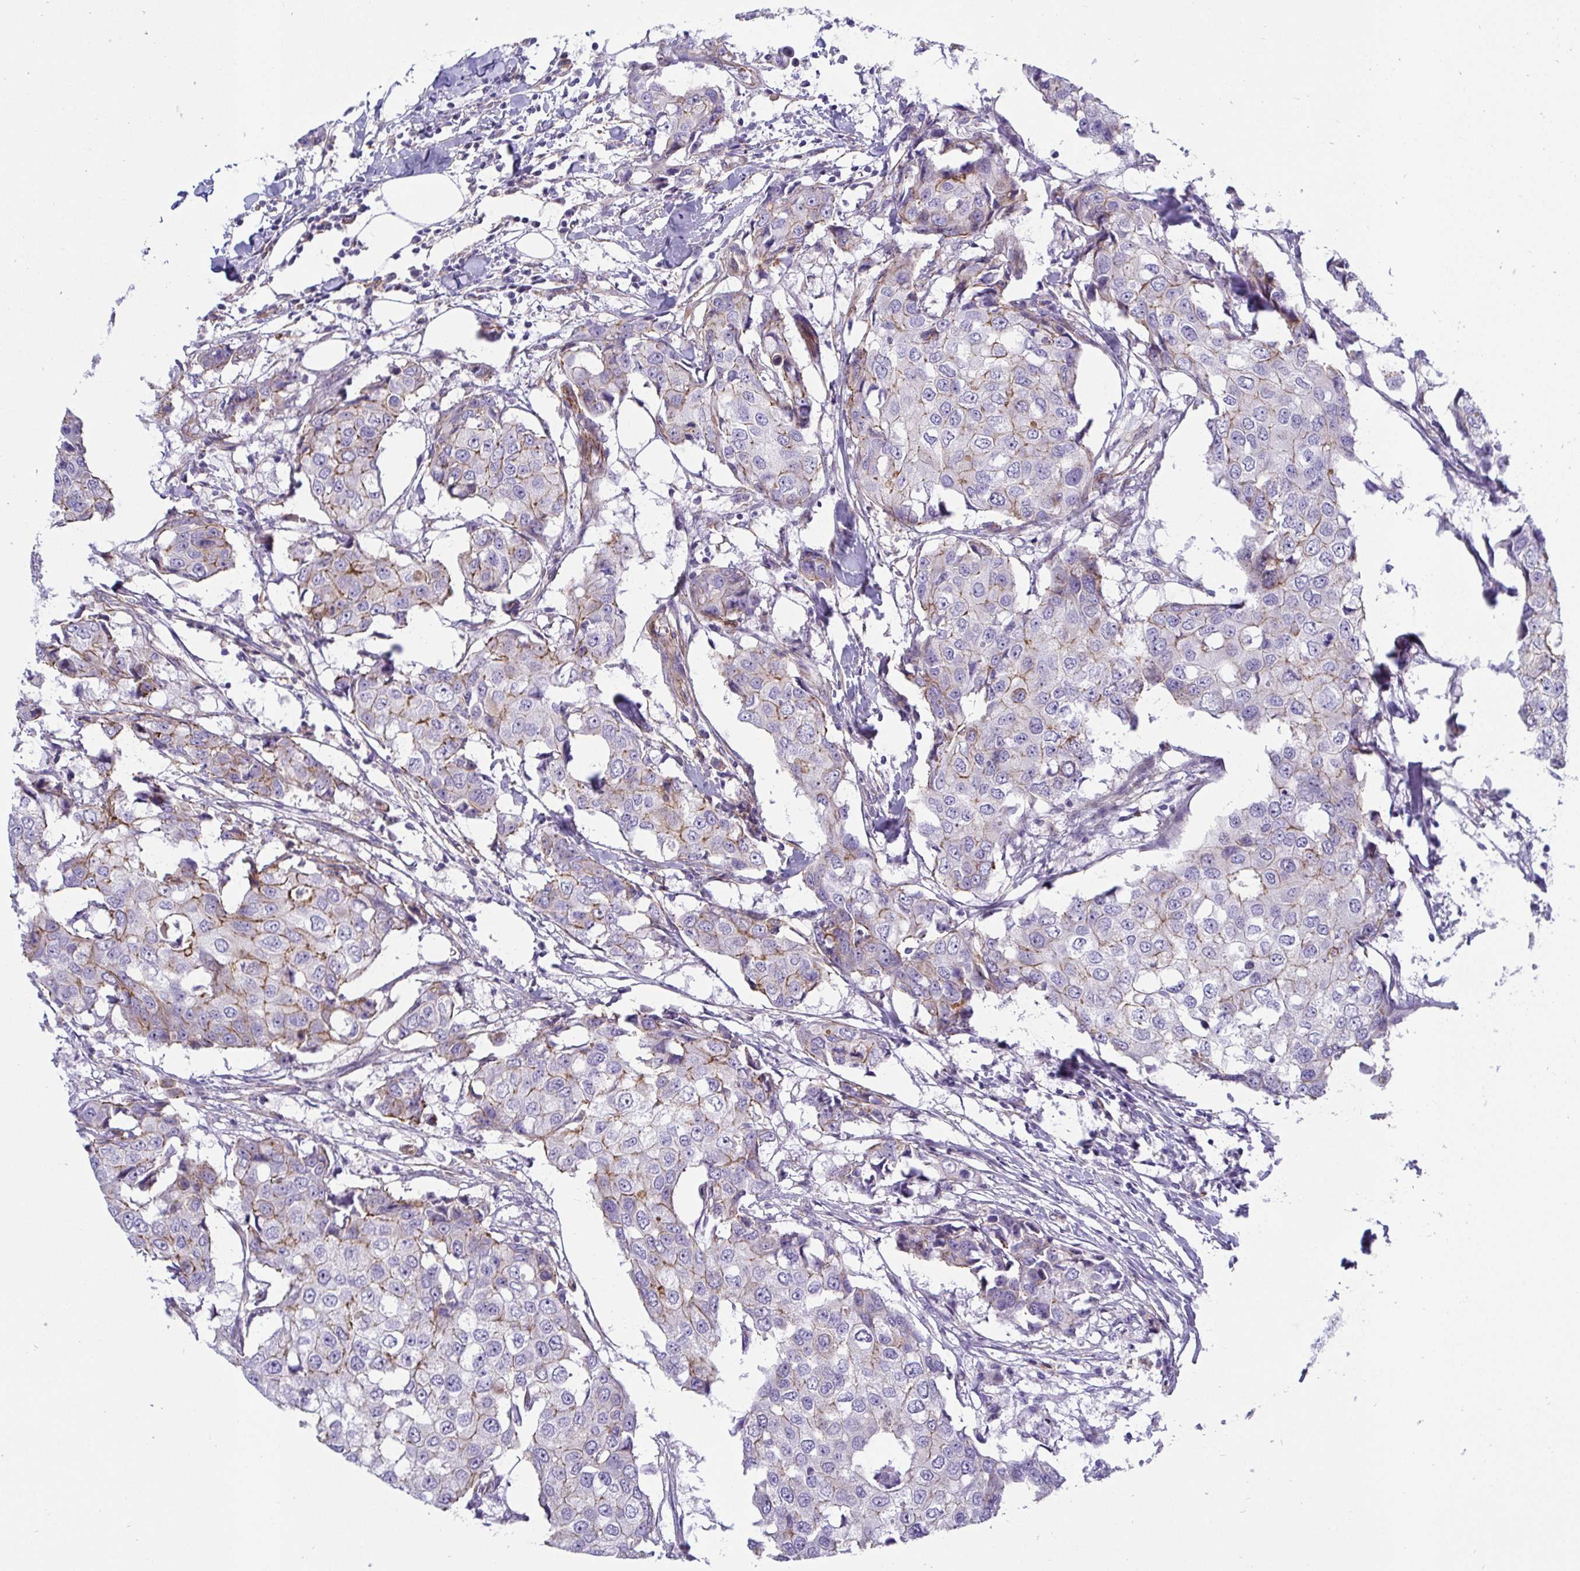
{"staining": {"intensity": "weak", "quantity": "<25%", "location": "cytoplasmic/membranous"}, "tissue": "breast cancer", "cell_type": "Tumor cells", "image_type": "cancer", "snomed": [{"axis": "morphology", "description": "Duct carcinoma"}, {"axis": "topography", "description": "Breast"}], "caption": "This is an IHC micrograph of human breast cancer (invasive ductal carcinoma). There is no expression in tumor cells.", "gene": "LIMA1", "patient": {"sex": "female", "age": 27}}